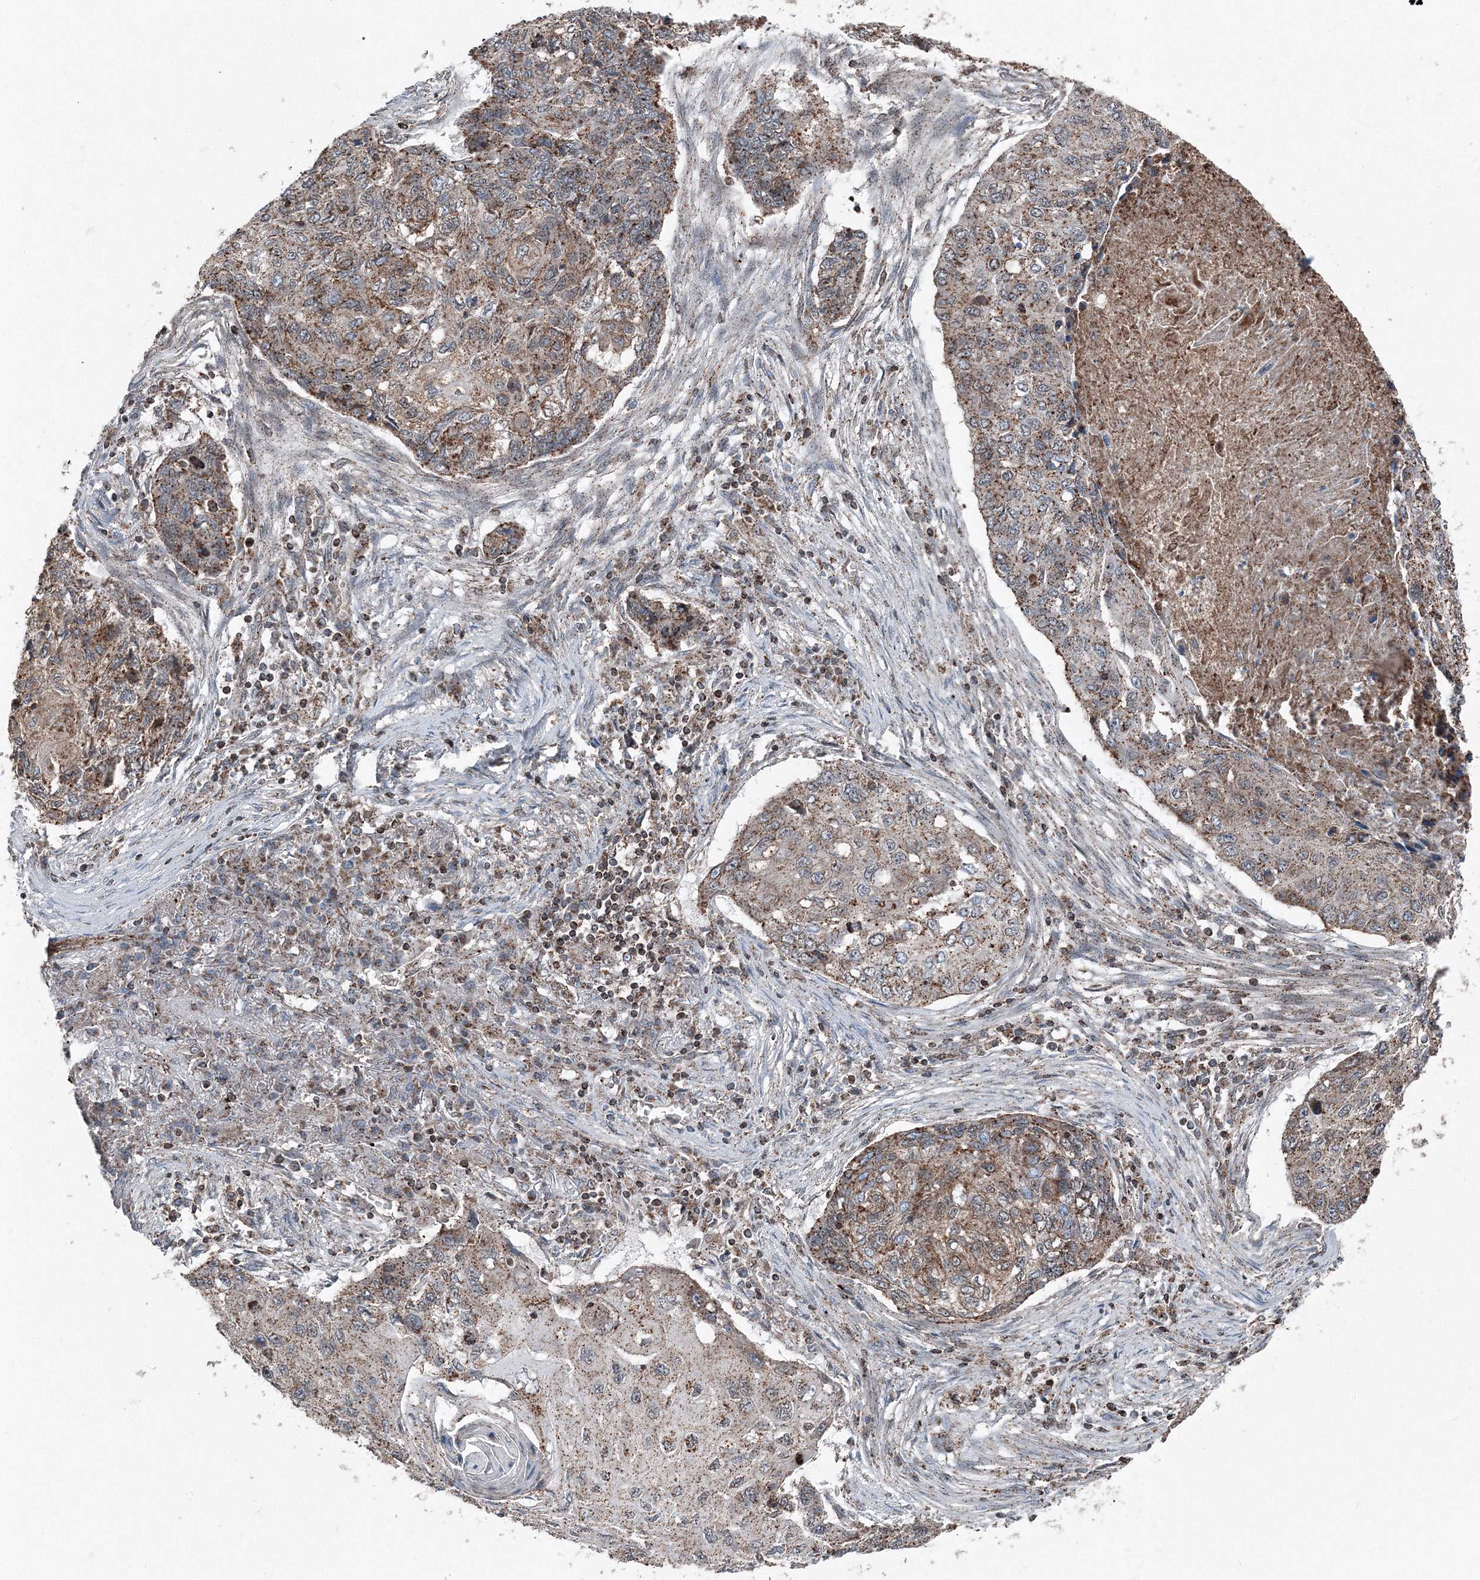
{"staining": {"intensity": "moderate", "quantity": ">75%", "location": "cytoplasmic/membranous"}, "tissue": "lung cancer", "cell_type": "Tumor cells", "image_type": "cancer", "snomed": [{"axis": "morphology", "description": "Squamous cell carcinoma, NOS"}, {"axis": "topography", "description": "Lung"}], "caption": "Immunohistochemical staining of lung cancer (squamous cell carcinoma) reveals medium levels of moderate cytoplasmic/membranous expression in about >75% of tumor cells. The staining was performed using DAB, with brown indicating positive protein expression. Nuclei are stained blue with hematoxylin.", "gene": "AASDH", "patient": {"sex": "female", "age": 63}}